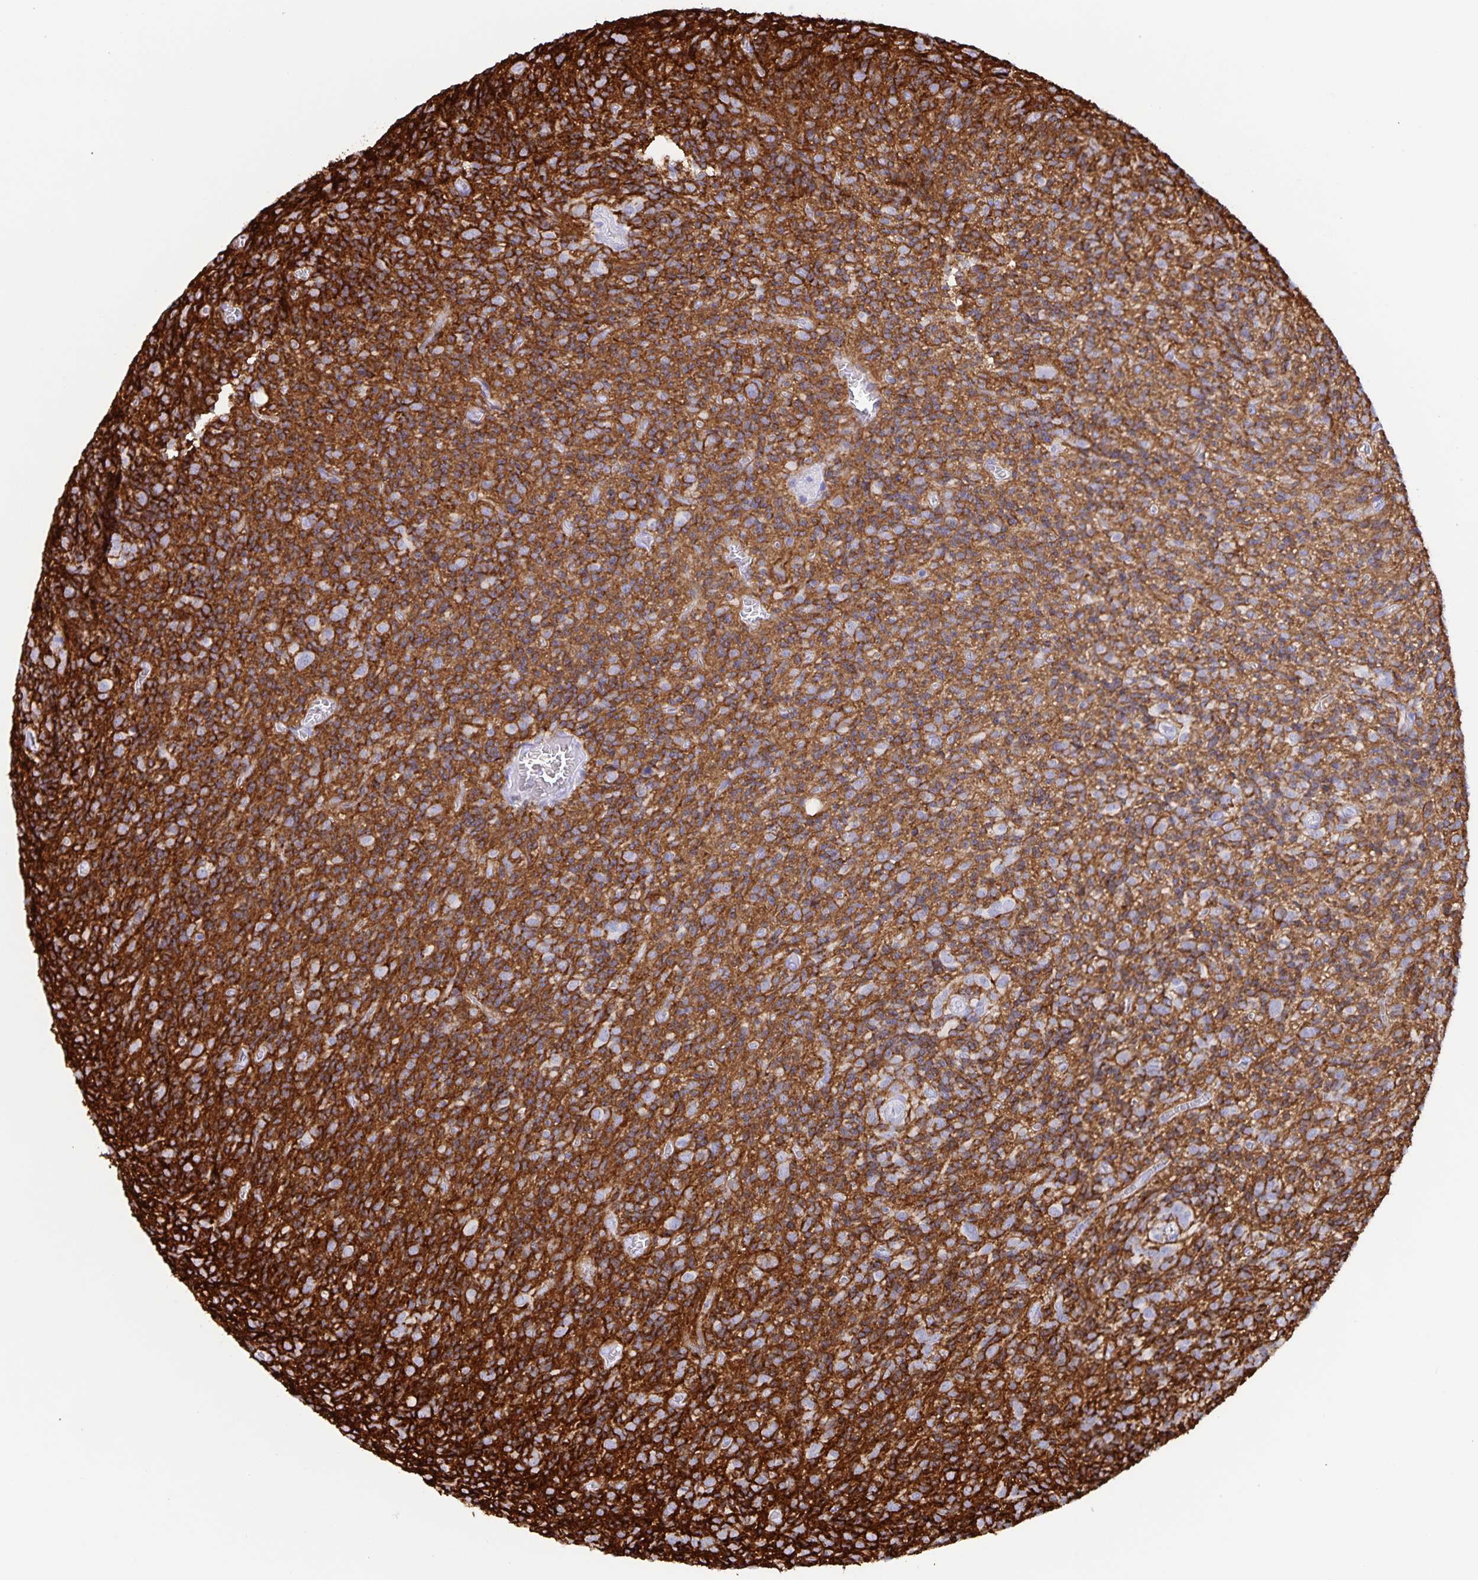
{"staining": {"intensity": "negative", "quantity": "none", "location": "none"}, "tissue": "glioma", "cell_type": "Tumor cells", "image_type": "cancer", "snomed": [{"axis": "morphology", "description": "Glioma, malignant, High grade"}, {"axis": "topography", "description": "Brain"}], "caption": "Photomicrograph shows no significant protein staining in tumor cells of malignant glioma (high-grade).", "gene": "AQP4", "patient": {"sex": "male", "age": 76}}